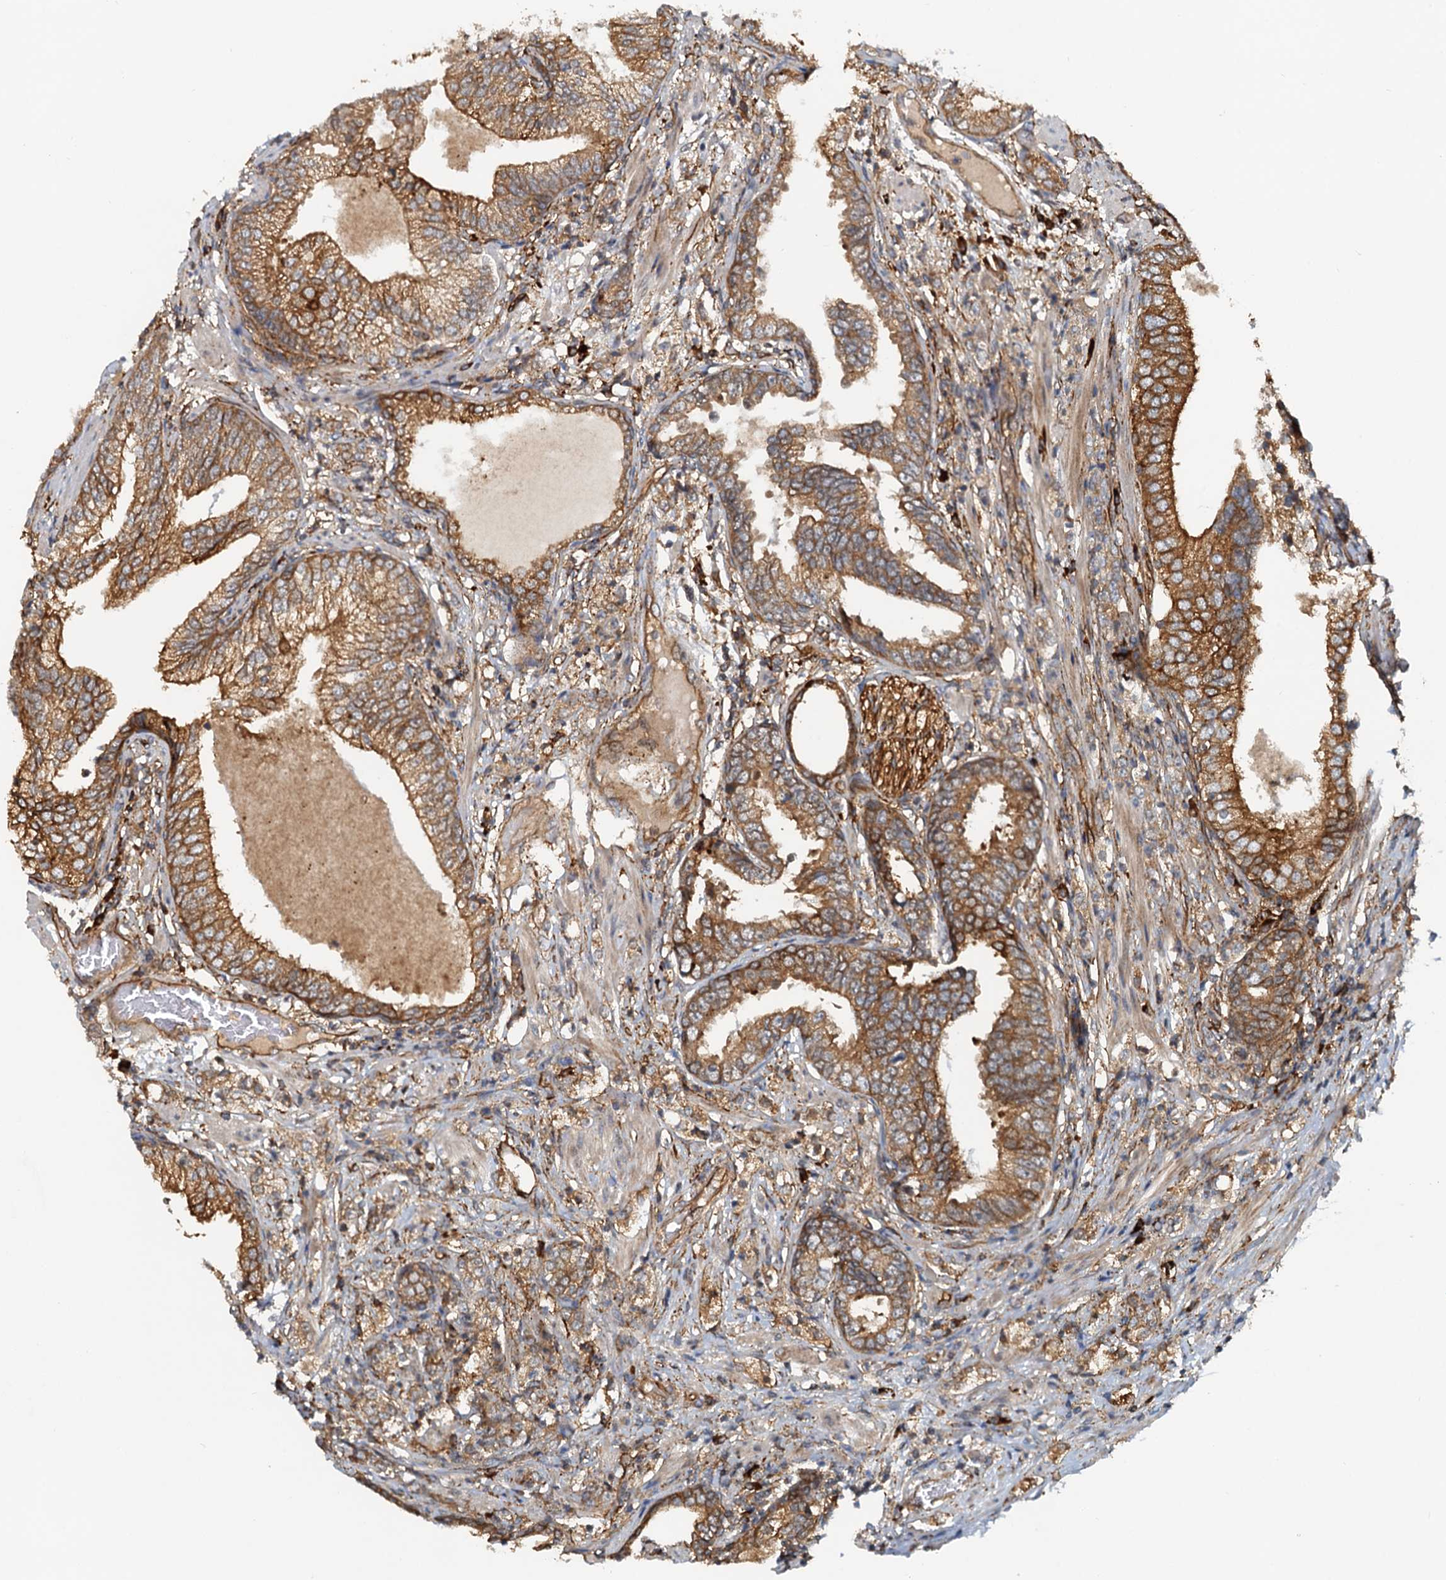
{"staining": {"intensity": "moderate", "quantity": ">75%", "location": "cytoplasmic/membranous"}, "tissue": "prostate cancer", "cell_type": "Tumor cells", "image_type": "cancer", "snomed": [{"axis": "morphology", "description": "Adenocarcinoma, High grade"}, {"axis": "topography", "description": "Prostate"}], "caption": "Prostate adenocarcinoma (high-grade) was stained to show a protein in brown. There is medium levels of moderate cytoplasmic/membranous expression in about >75% of tumor cells.", "gene": "NIPAL3", "patient": {"sex": "male", "age": 69}}